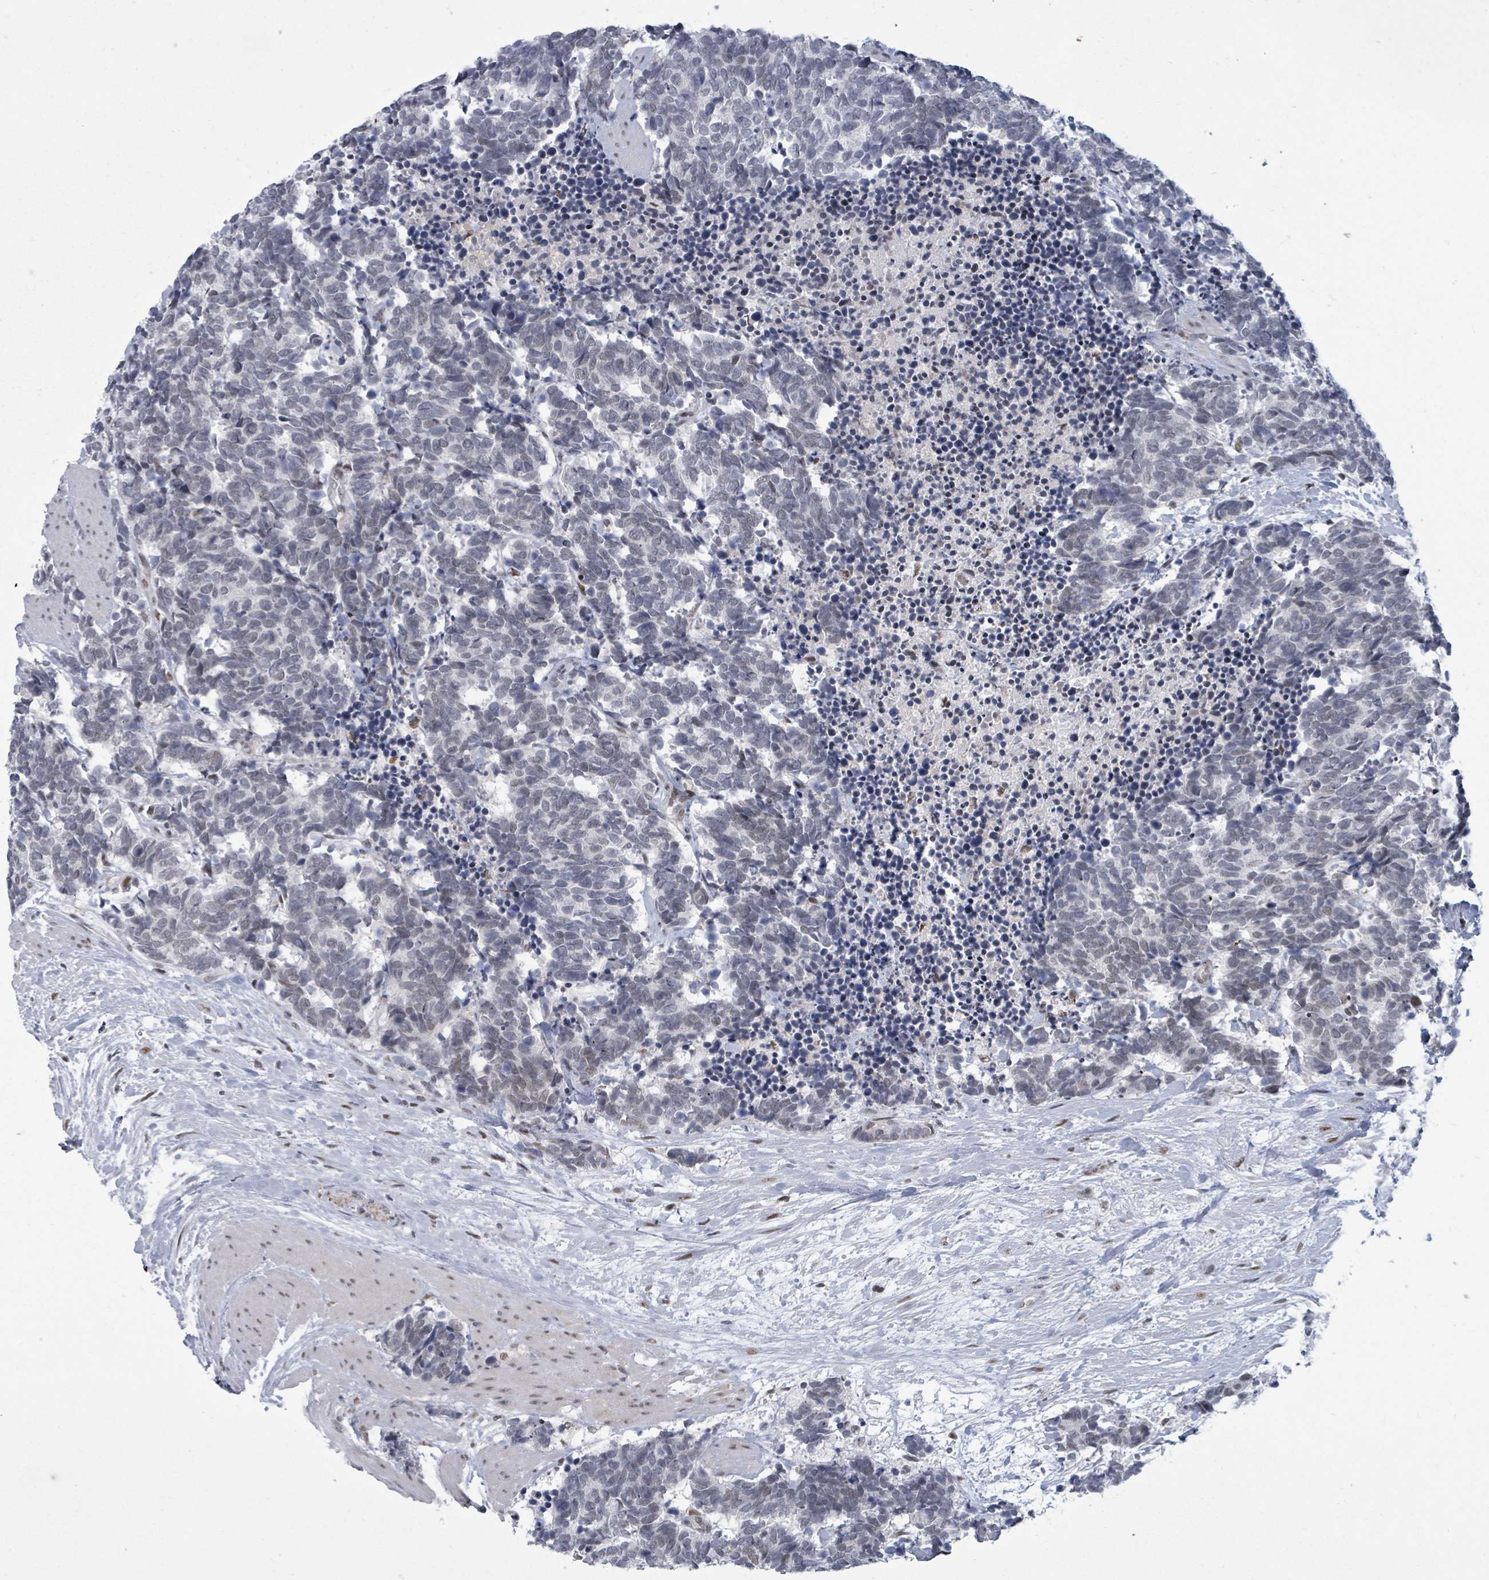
{"staining": {"intensity": "negative", "quantity": "none", "location": "none"}, "tissue": "carcinoid", "cell_type": "Tumor cells", "image_type": "cancer", "snomed": [{"axis": "morphology", "description": "Carcinoma, NOS"}, {"axis": "morphology", "description": "Carcinoid, malignant, NOS"}, {"axis": "topography", "description": "Prostate"}], "caption": "Micrograph shows no protein positivity in tumor cells of carcinoma tissue. (DAB immunohistochemistry (IHC), high magnification).", "gene": "ERCC5", "patient": {"sex": "male", "age": 57}}